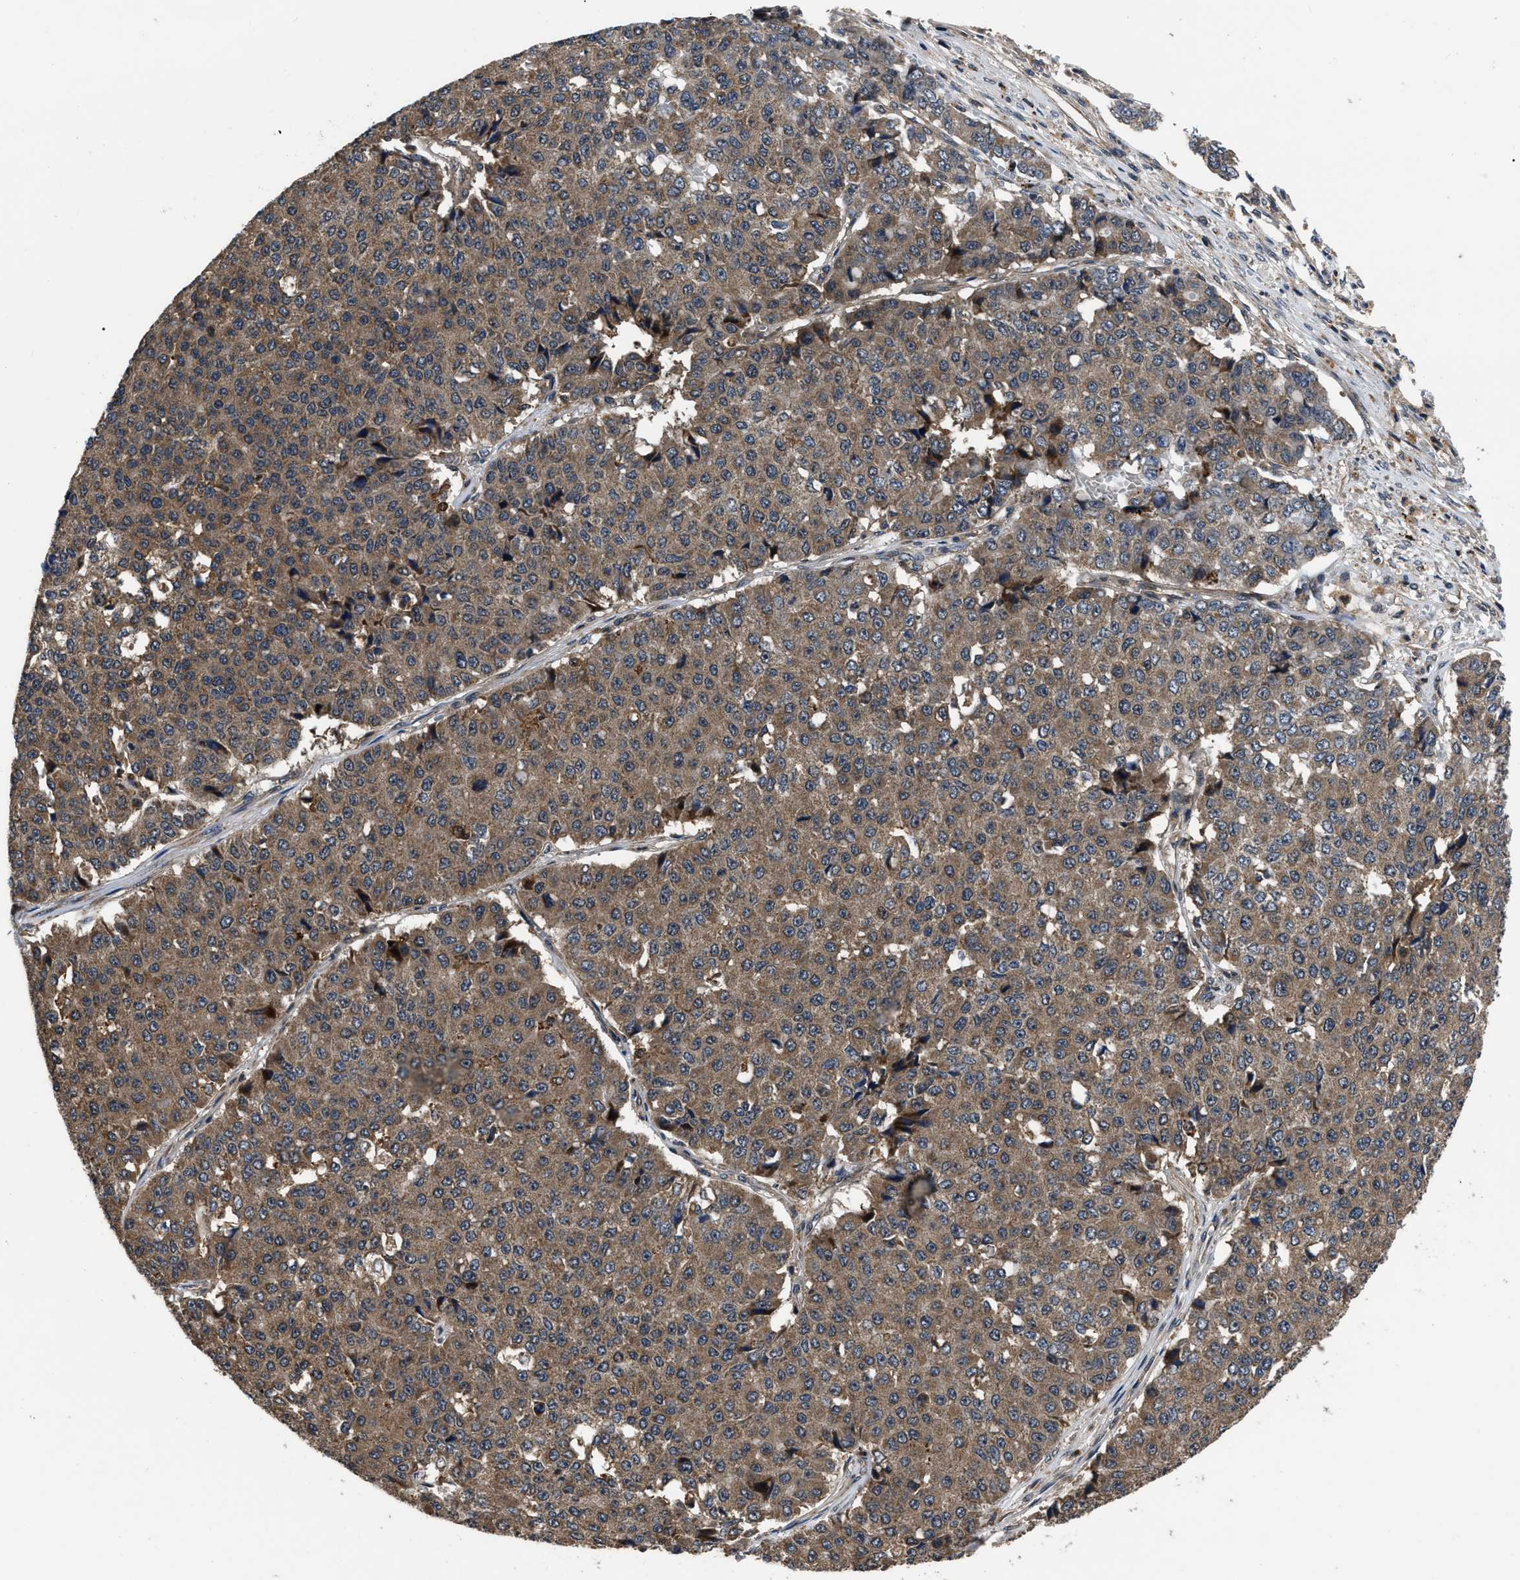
{"staining": {"intensity": "moderate", "quantity": ">75%", "location": "cytoplasmic/membranous"}, "tissue": "pancreatic cancer", "cell_type": "Tumor cells", "image_type": "cancer", "snomed": [{"axis": "morphology", "description": "Adenocarcinoma, NOS"}, {"axis": "topography", "description": "Pancreas"}], "caption": "Protein positivity by immunohistochemistry (IHC) reveals moderate cytoplasmic/membranous positivity in about >75% of tumor cells in pancreatic cancer. Ihc stains the protein of interest in brown and the nuclei are stained blue.", "gene": "PPWD1", "patient": {"sex": "male", "age": 50}}